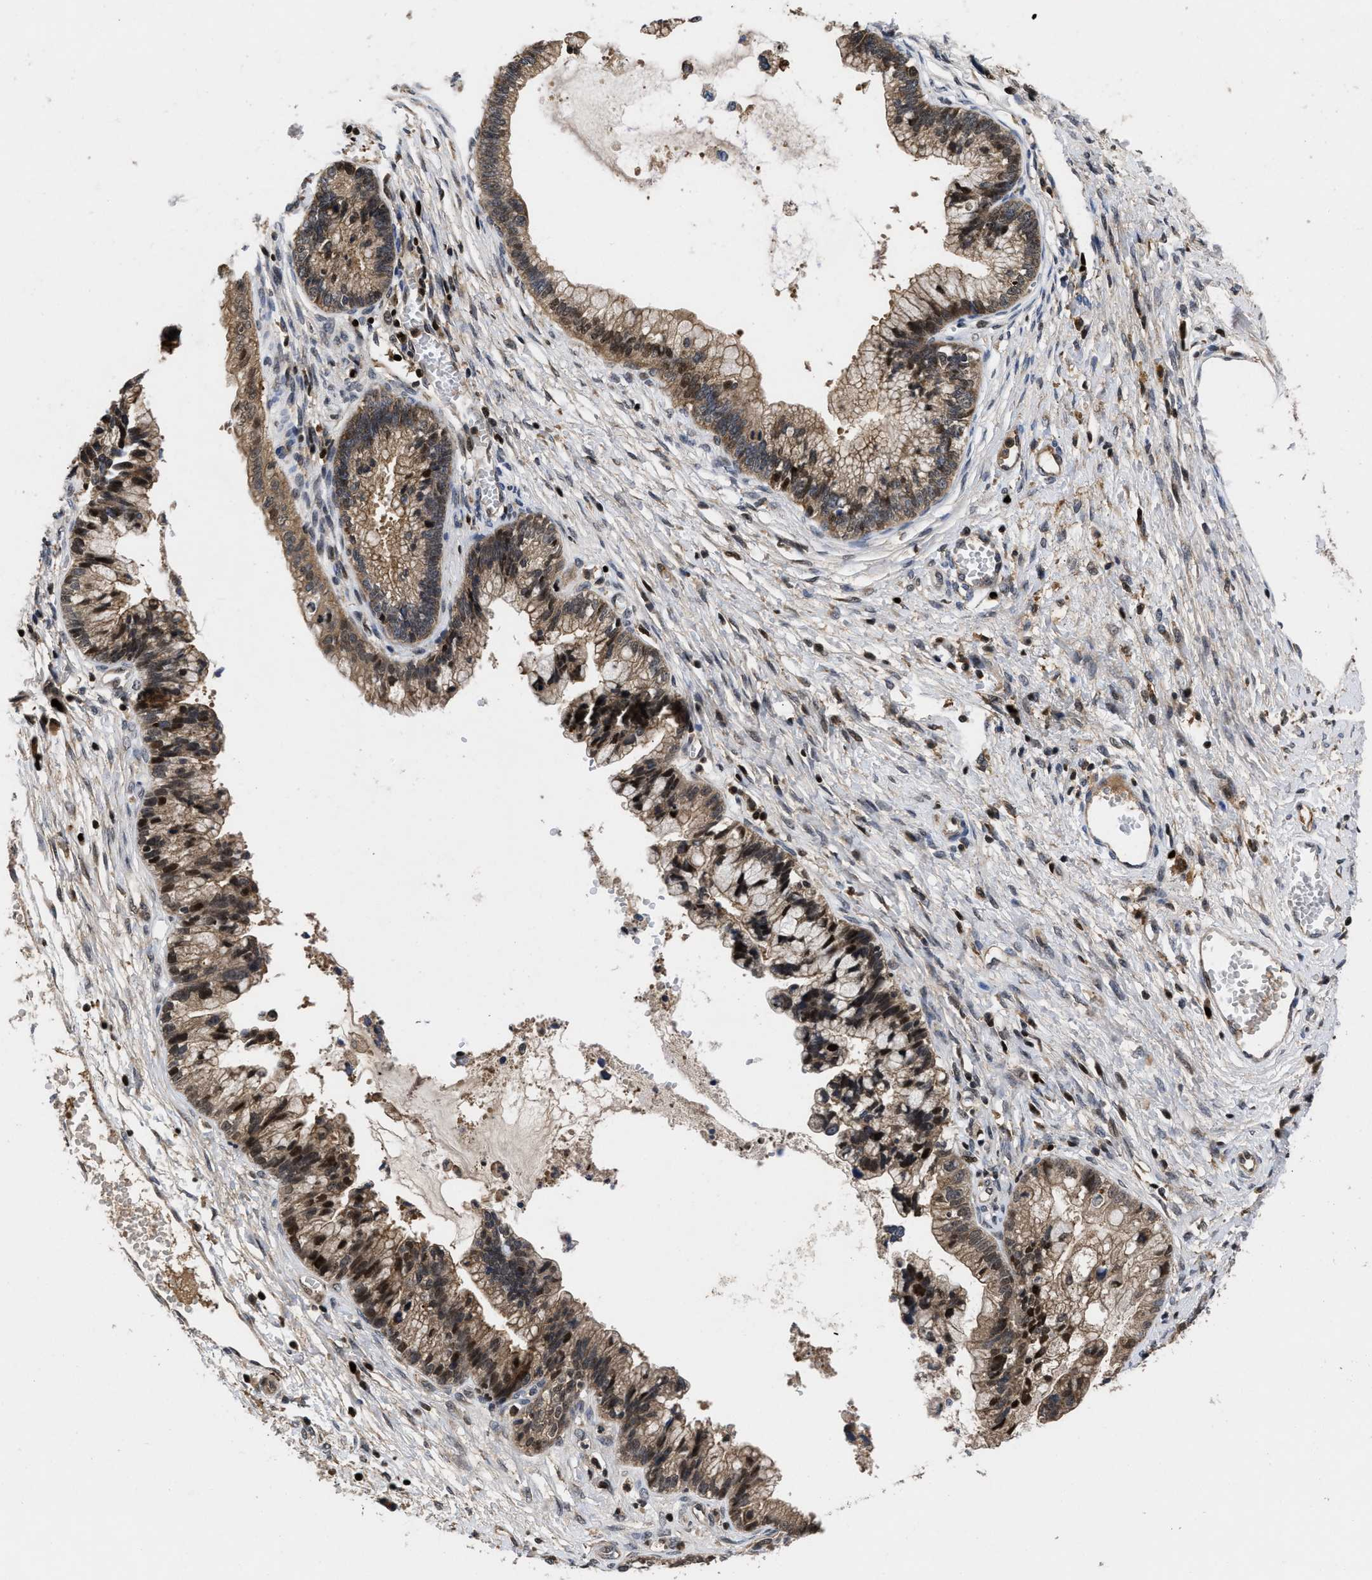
{"staining": {"intensity": "moderate", "quantity": ">75%", "location": "cytoplasmic/membranous,nuclear"}, "tissue": "cervical cancer", "cell_type": "Tumor cells", "image_type": "cancer", "snomed": [{"axis": "morphology", "description": "Adenocarcinoma, NOS"}, {"axis": "topography", "description": "Cervix"}], "caption": "The micrograph demonstrates immunohistochemical staining of adenocarcinoma (cervical). There is moderate cytoplasmic/membranous and nuclear staining is seen in about >75% of tumor cells. (brown staining indicates protein expression, while blue staining denotes nuclei).", "gene": "FAM200A", "patient": {"sex": "female", "age": 44}}